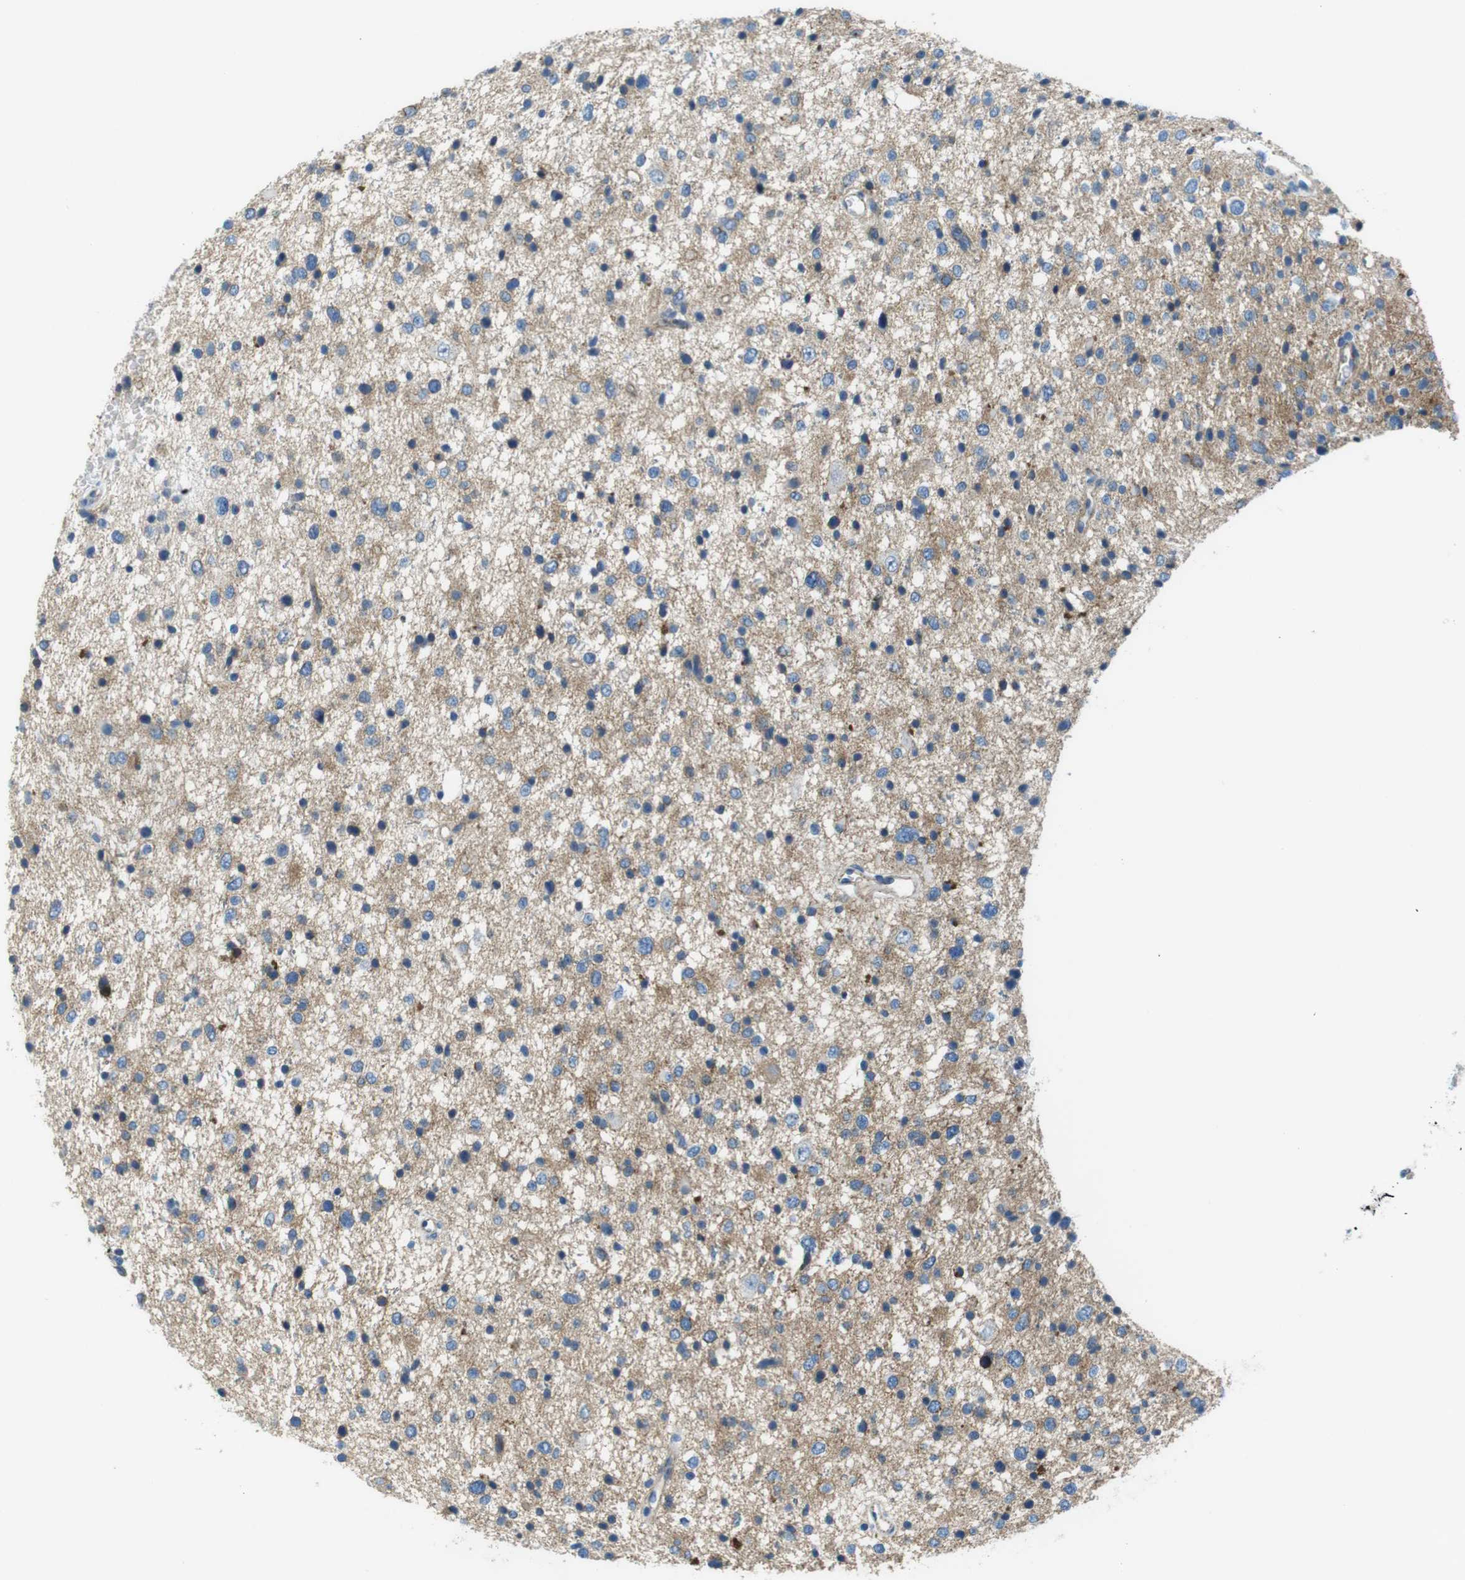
{"staining": {"intensity": "moderate", "quantity": "<25%", "location": "cytoplasmic/membranous"}, "tissue": "glioma", "cell_type": "Tumor cells", "image_type": "cancer", "snomed": [{"axis": "morphology", "description": "Glioma, malignant, Low grade"}, {"axis": "topography", "description": "Brain"}], "caption": "Malignant glioma (low-grade) stained with IHC demonstrates moderate cytoplasmic/membranous staining in approximately <25% of tumor cells. (brown staining indicates protein expression, while blue staining denotes nuclei).", "gene": "SLC6A6", "patient": {"sex": "female", "age": 37}}